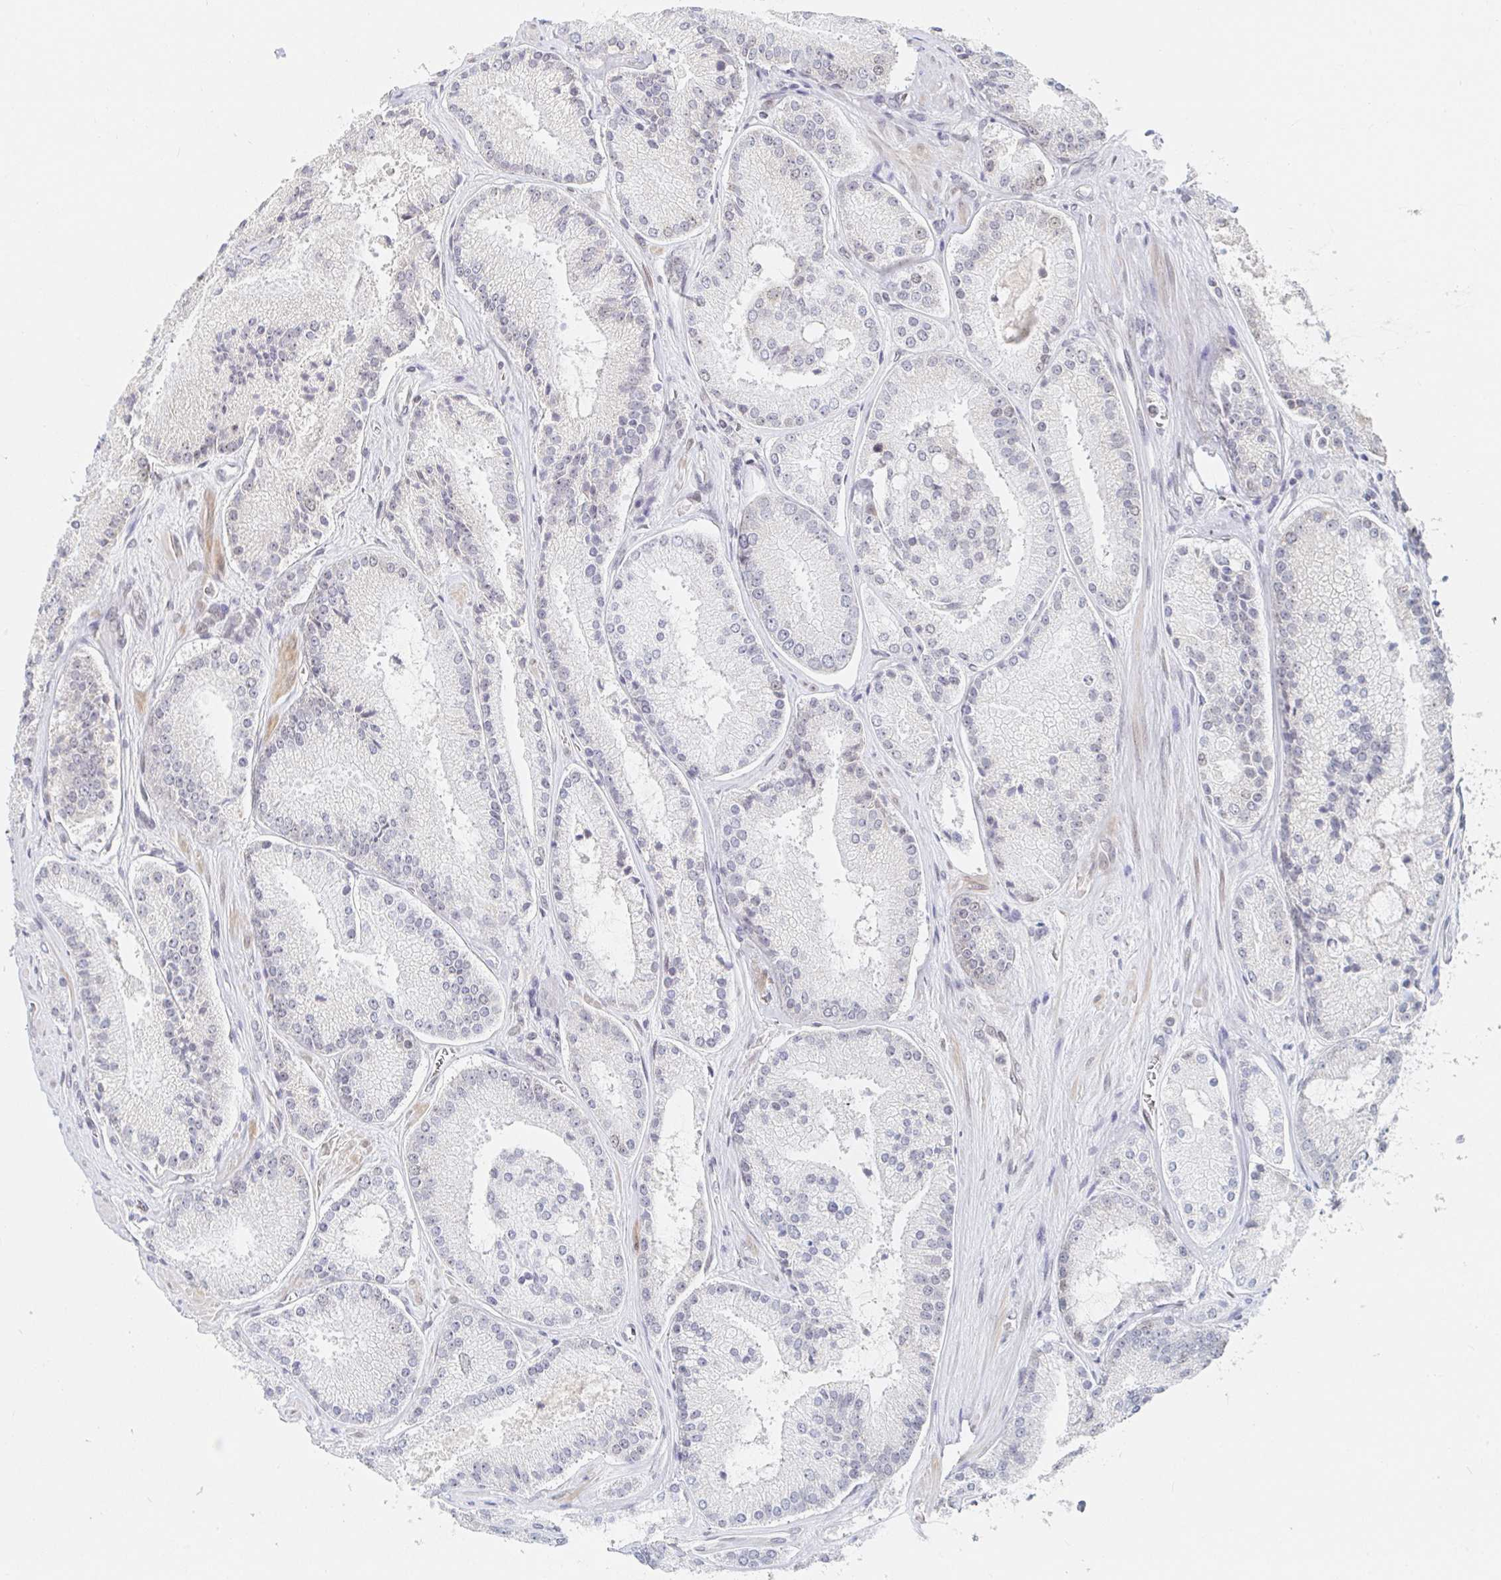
{"staining": {"intensity": "negative", "quantity": "none", "location": "none"}, "tissue": "prostate cancer", "cell_type": "Tumor cells", "image_type": "cancer", "snomed": [{"axis": "morphology", "description": "Adenocarcinoma, High grade"}, {"axis": "topography", "description": "Prostate"}], "caption": "Immunohistochemistry micrograph of neoplastic tissue: adenocarcinoma (high-grade) (prostate) stained with DAB demonstrates no significant protein expression in tumor cells.", "gene": "CHD2", "patient": {"sex": "male", "age": 73}}